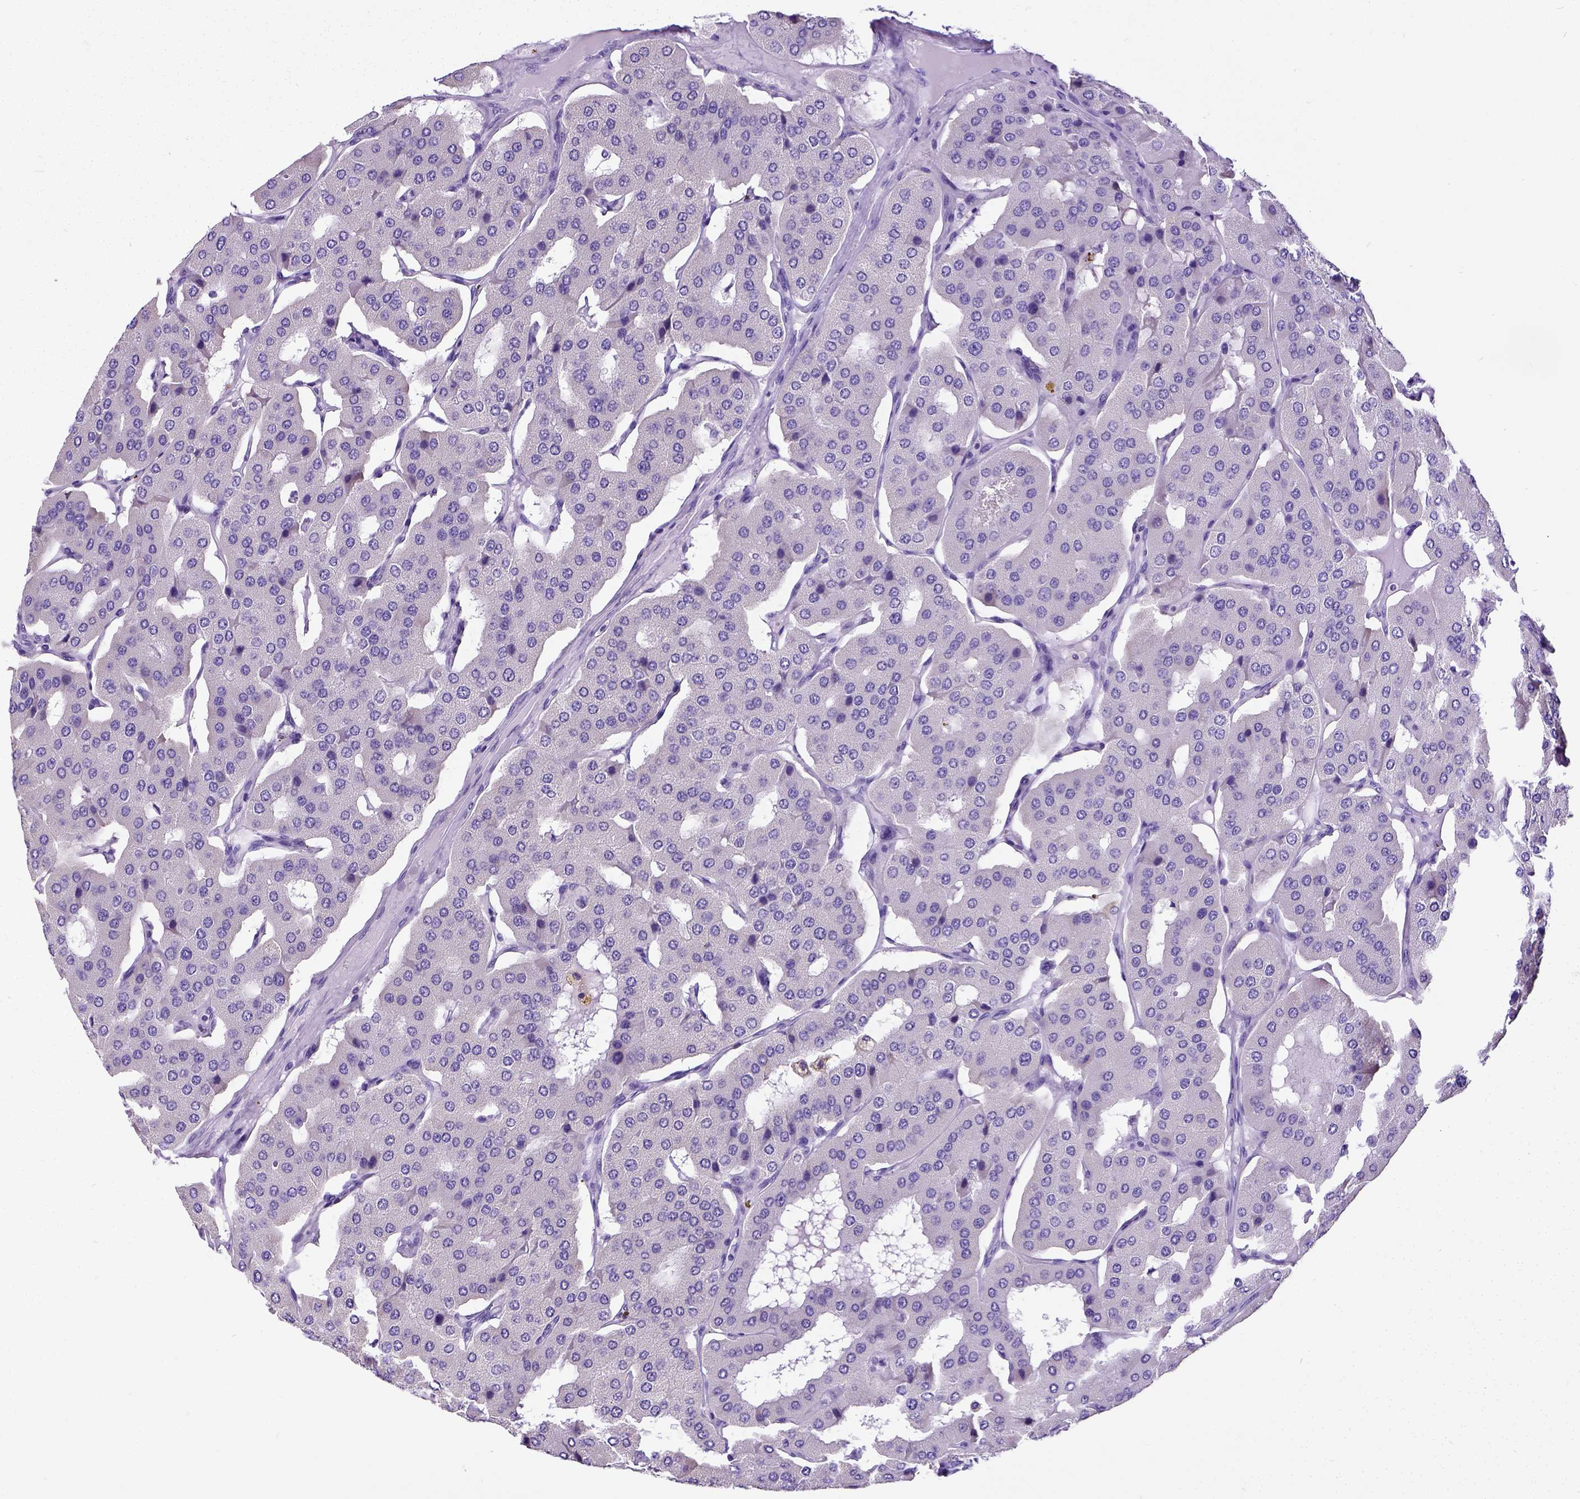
{"staining": {"intensity": "negative", "quantity": "none", "location": "none"}, "tissue": "parathyroid gland", "cell_type": "Glandular cells", "image_type": "normal", "snomed": [{"axis": "morphology", "description": "Normal tissue, NOS"}, {"axis": "morphology", "description": "Adenoma, NOS"}, {"axis": "topography", "description": "Parathyroid gland"}], "caption": "Parathyroid gland was stained to show a protein in brown. There is no significant staining in glandular cells. The staining was performed using DAB to visualize the protein expression in brown, while the nuclei were stained in blue with hematoxylin (Magnification: 20x).", "gene": "SATB2", "patient": {"sex": "female", "age": 86}}